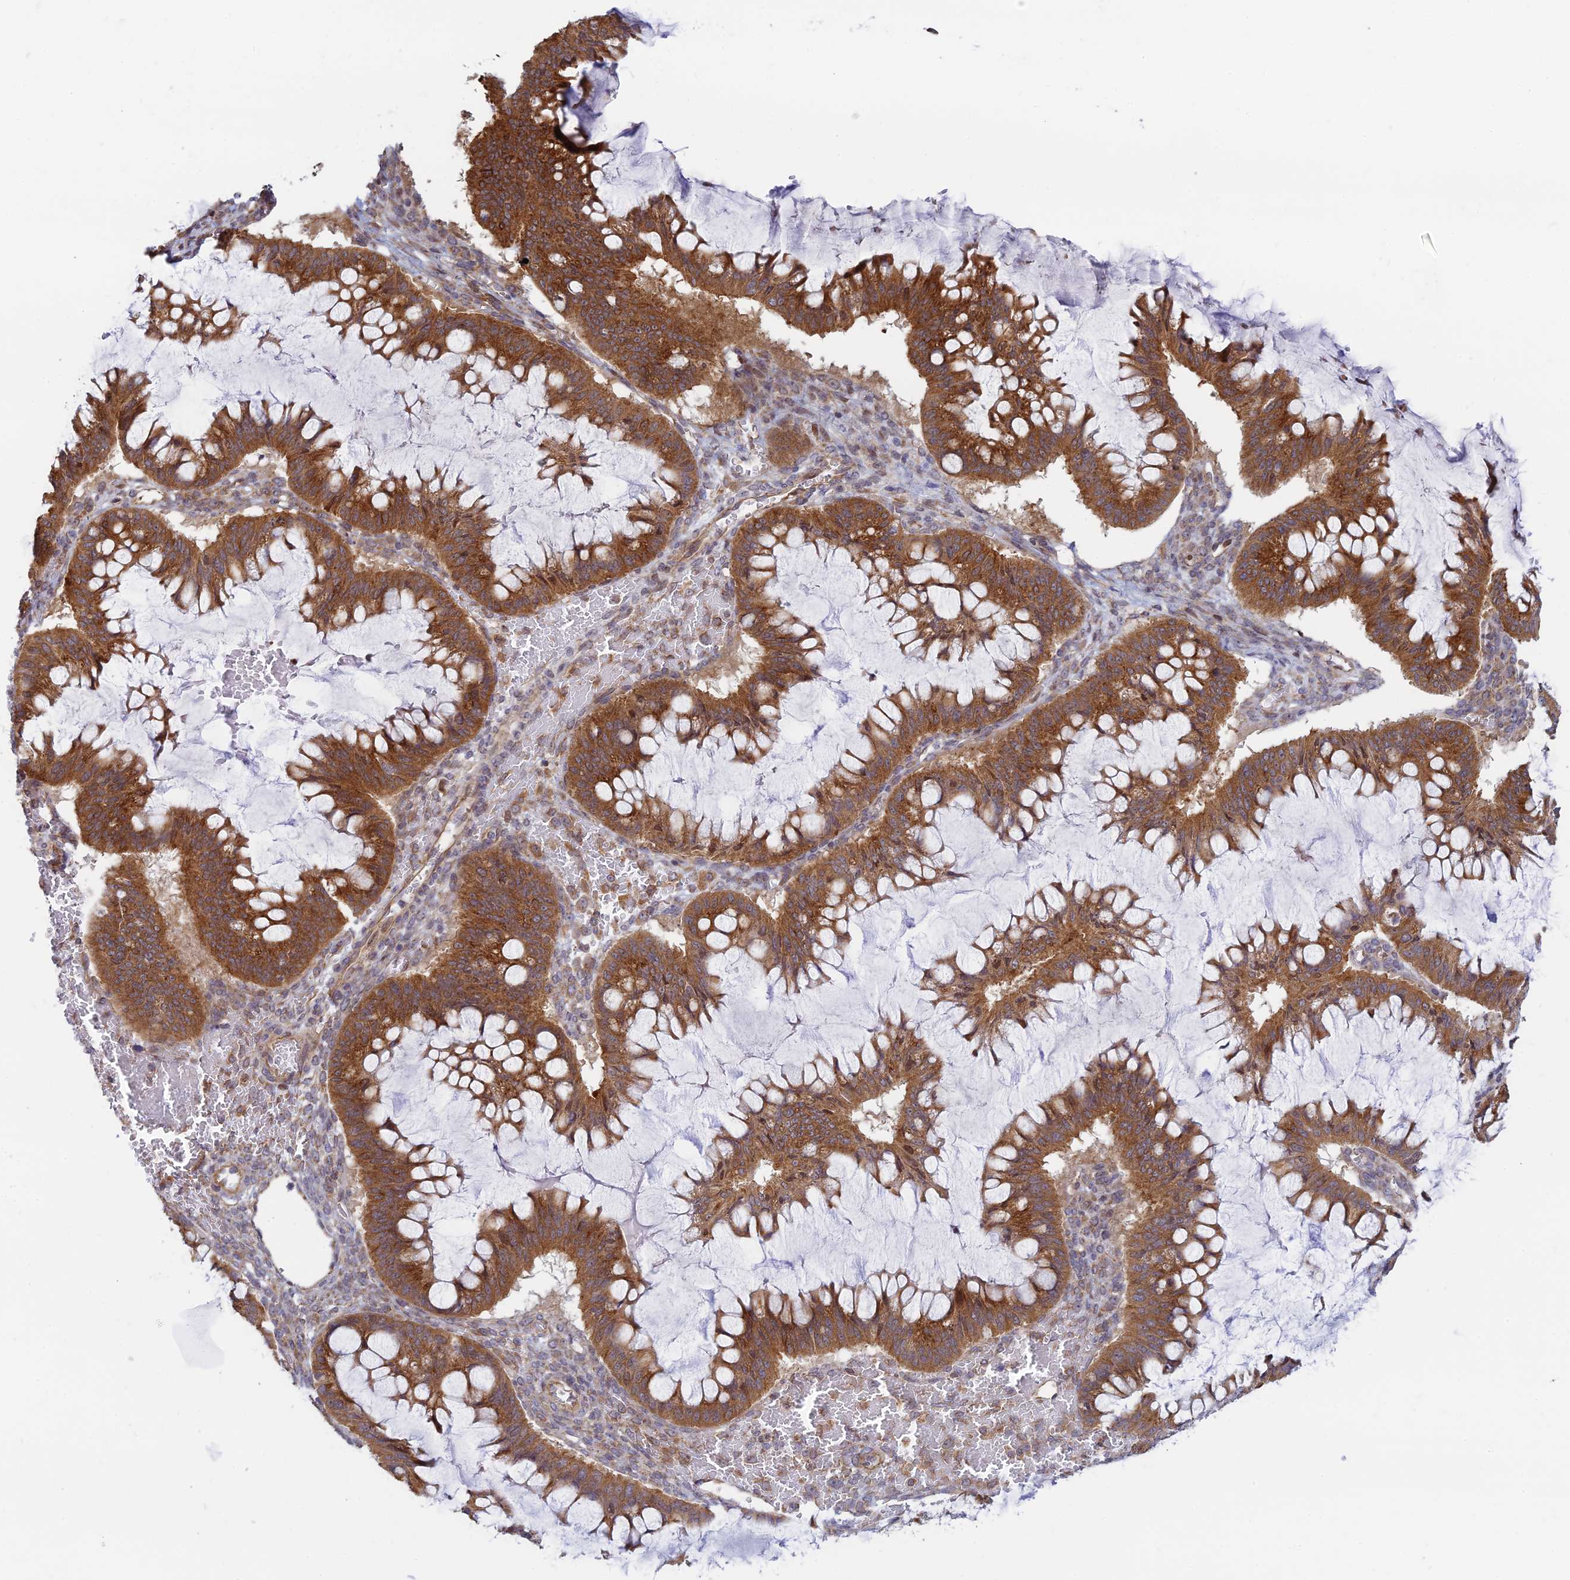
{"staining": {"intensity": "moderate", "quantity": ">75%", "location": "cytoplasmic/membranous"}, "tissue": "ovarian cancer", "cell_type": "Tumor cells", "image_type": "cancer", "snomed": [{"axis": "morphology", "description": "Cystadenocarcinoma, mucinous, NOS"}, {"axis": "topography", "description": "Ovary"}], "caption": "A brown stain highlights moderate cytoplasmic/membranous positivity of a protein in human ovarian cancer (mucinous cystadenocarcinoma) tumor cells.", "gene": "HOOK2", "patient": {"sex": "female", "age": 73}}